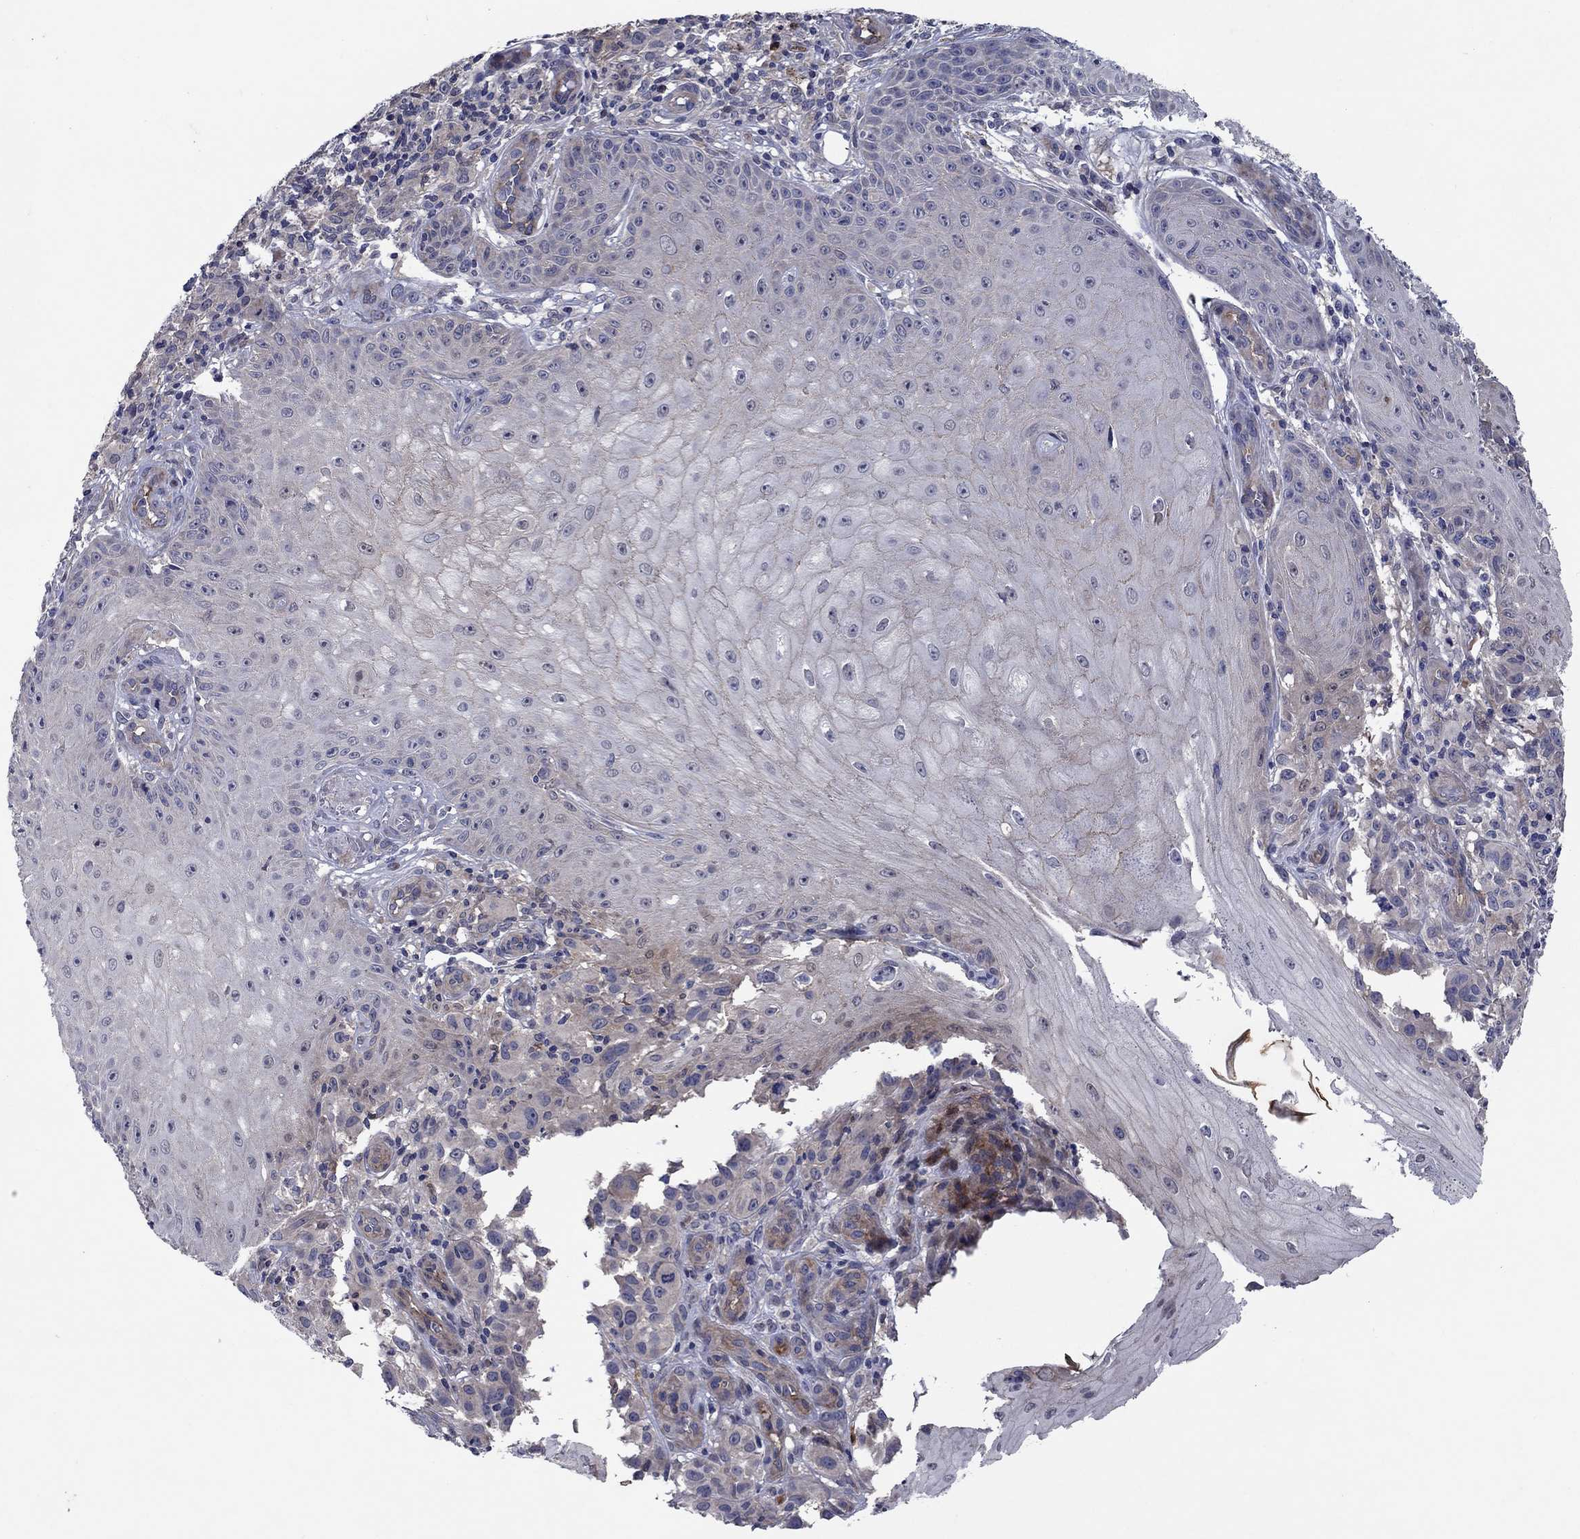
{"staining": {"intensity": "negative", "quantity": "none", "location": "none"}, "tissue": "melanoma", "cell_type": "Tumor cells", "image_type": "cancer", "snomed": [{"axis": "morphology", "description": "Malignant melanoma, NOS"}, {"axis": "topography", "description": "Skin"}], "caption": "This is a photomicrograph of immunohistochemistry staining of malignant melanoma, which shows no expression in tumor cells.", "gene": "MSRB1", "patient": {"sex": "female", "age": 53}}